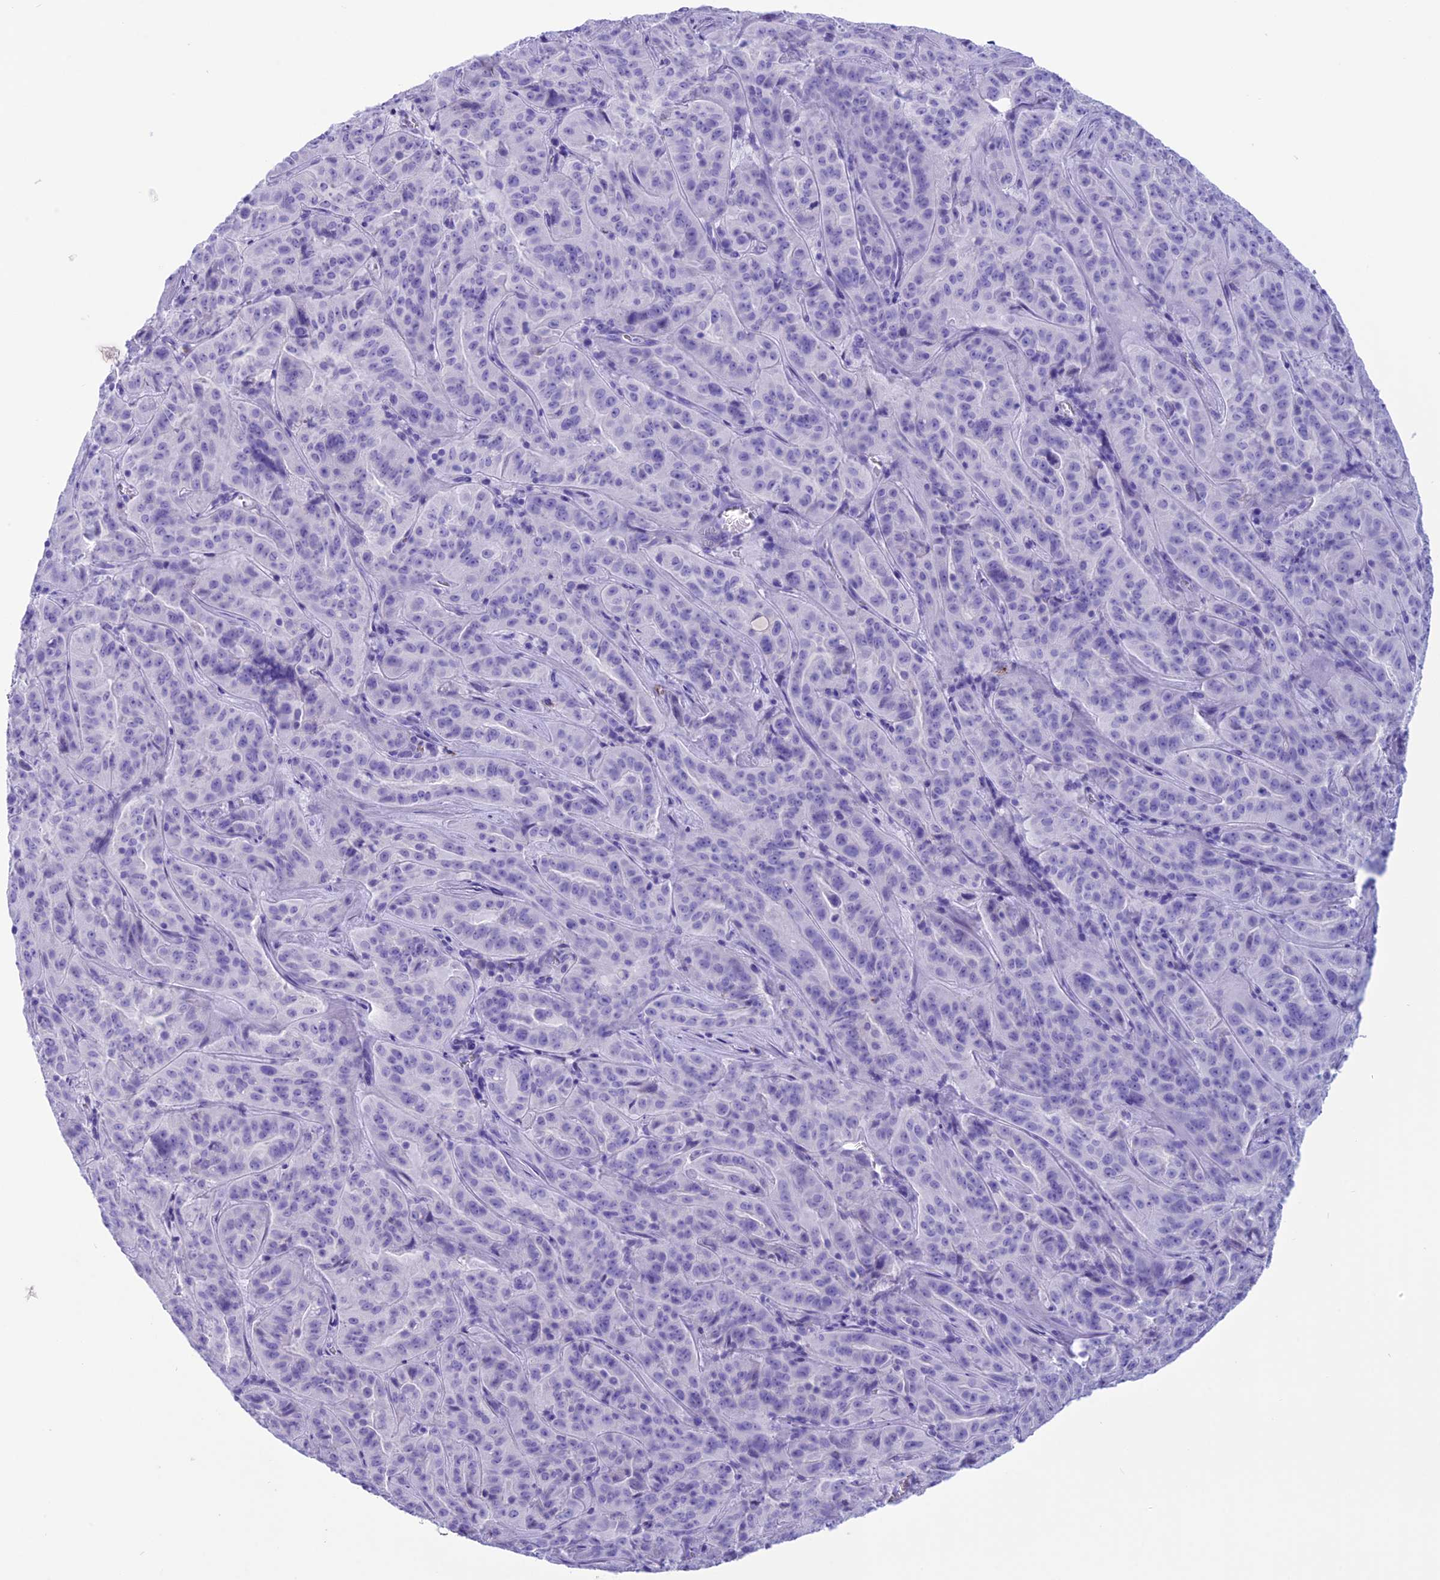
{"staining": {"intensity": "moderate", "quantity": "<25%", "location": "cytoplasmic/membranous"}, "tissue": "pancreatic cancer", "cell_type": "Tumor cells", "image_type": "cancer", "snomed": [{"axis": "morphology", "description": "Adenocarcinoma, NOS"}, {"axis": "topography", "description": "Pancreas"}], "caption": "Immunohistochemistry image of neoplastic tissue: human pancreatic cancer stained using immunohistochemistry (IHC) displays low levels of moderate protein expression localized specifically in the cytoplasmic/membranous of tumor cells, appearing as a cytoplasmic/membranous brown color.", "gene": "TRAM1L1", "patient": {"sex": "male", "age": 63}}